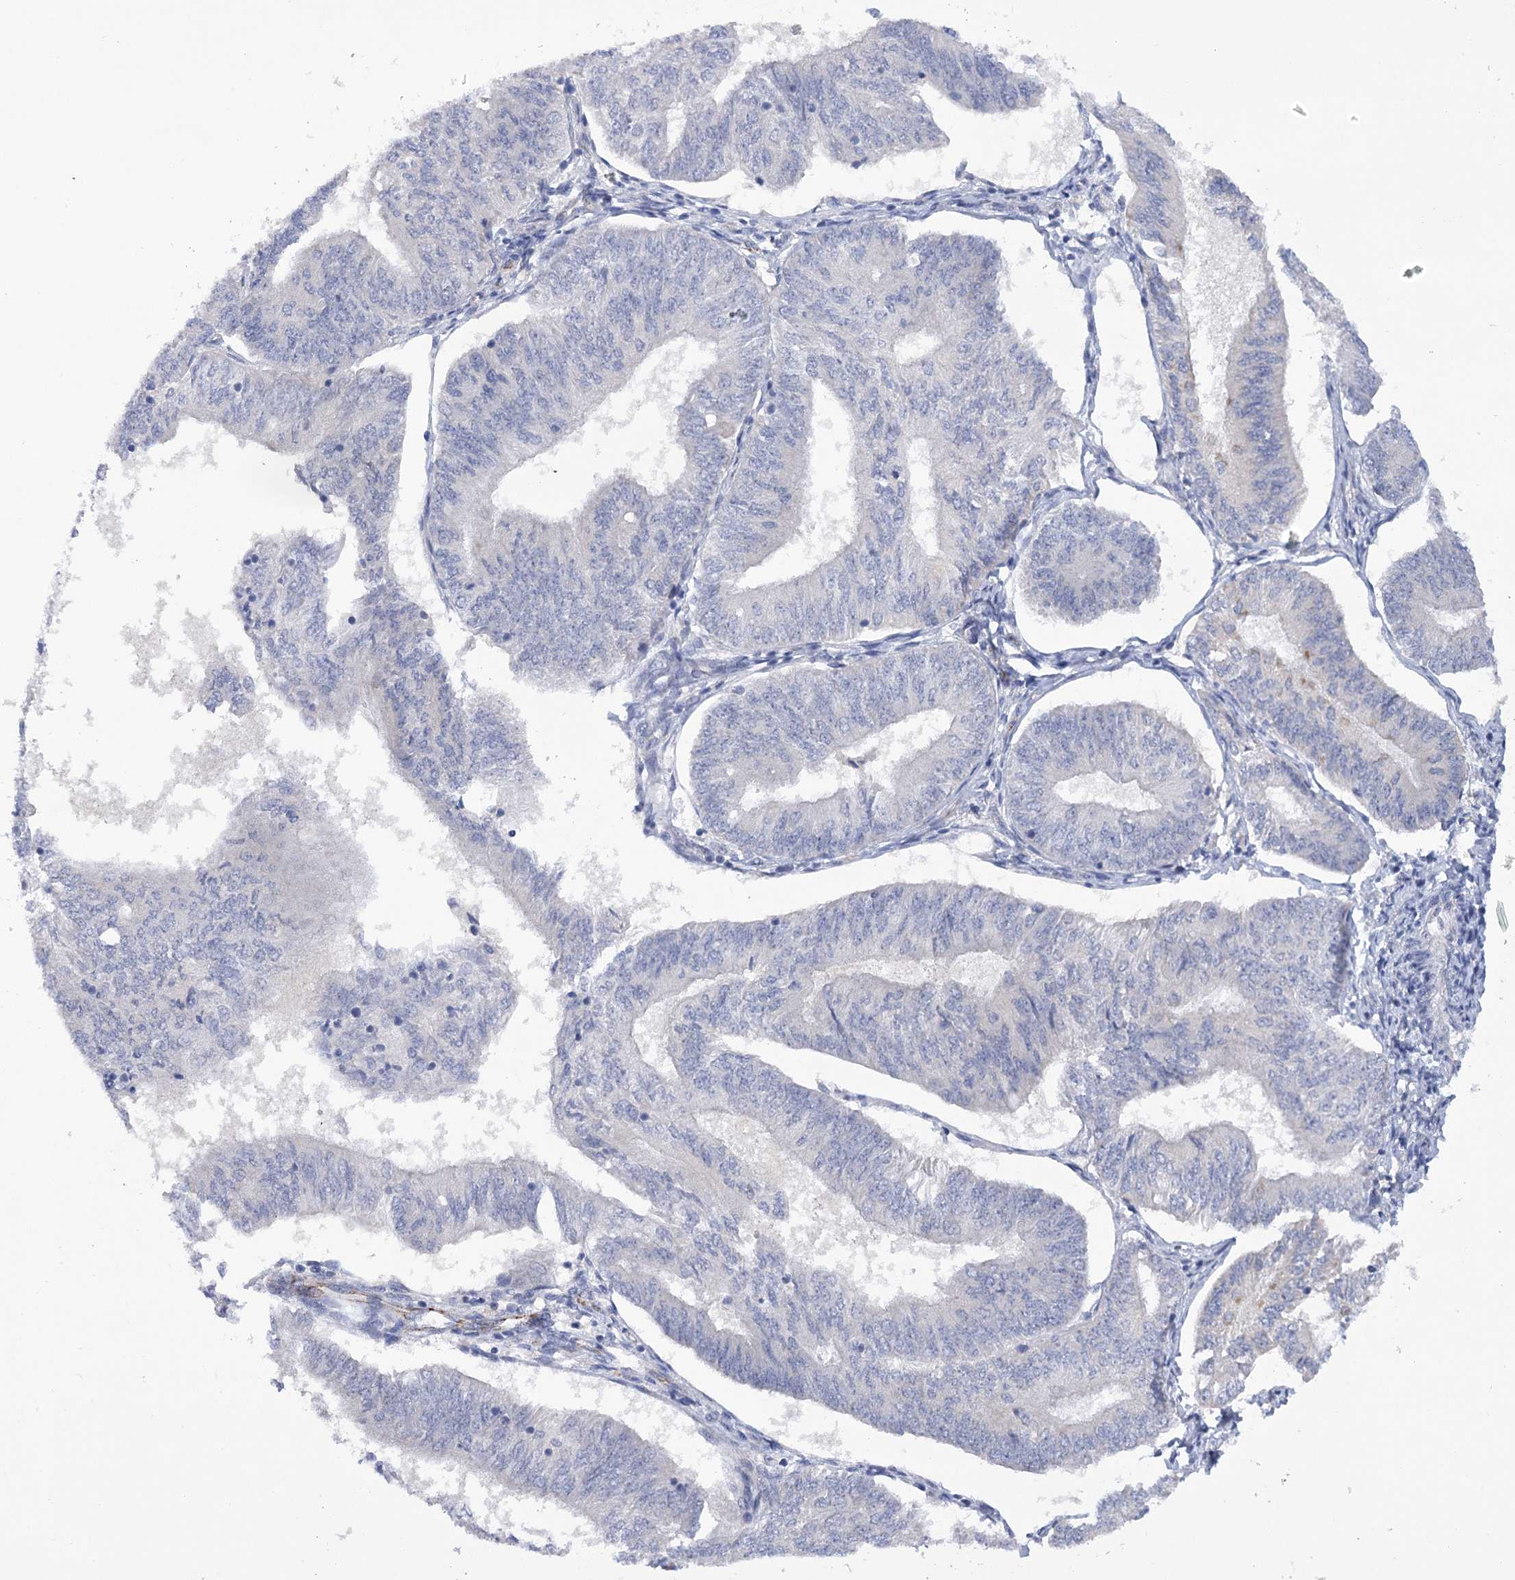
{"staining": {"intensity": "negative", "quantity": "none", "location": "none"}, "tissue": "endometrial cancer", "cell_type": "Tumor cells", "image_type": "cancer", "snomed": [{"axis": "morphology", "description": "Adenocarcinoma, NOS"}, {"axis": "topography", "description": "Endometrium"}], "caption": "Tumor cells are negative for protein expression in human endometrial adenocarcinoma. (Brightfield microscopy of DAB IHC at high magnification).", "gene": "DCUN1D1", "patient": {"sex": "female", "age": 58}}